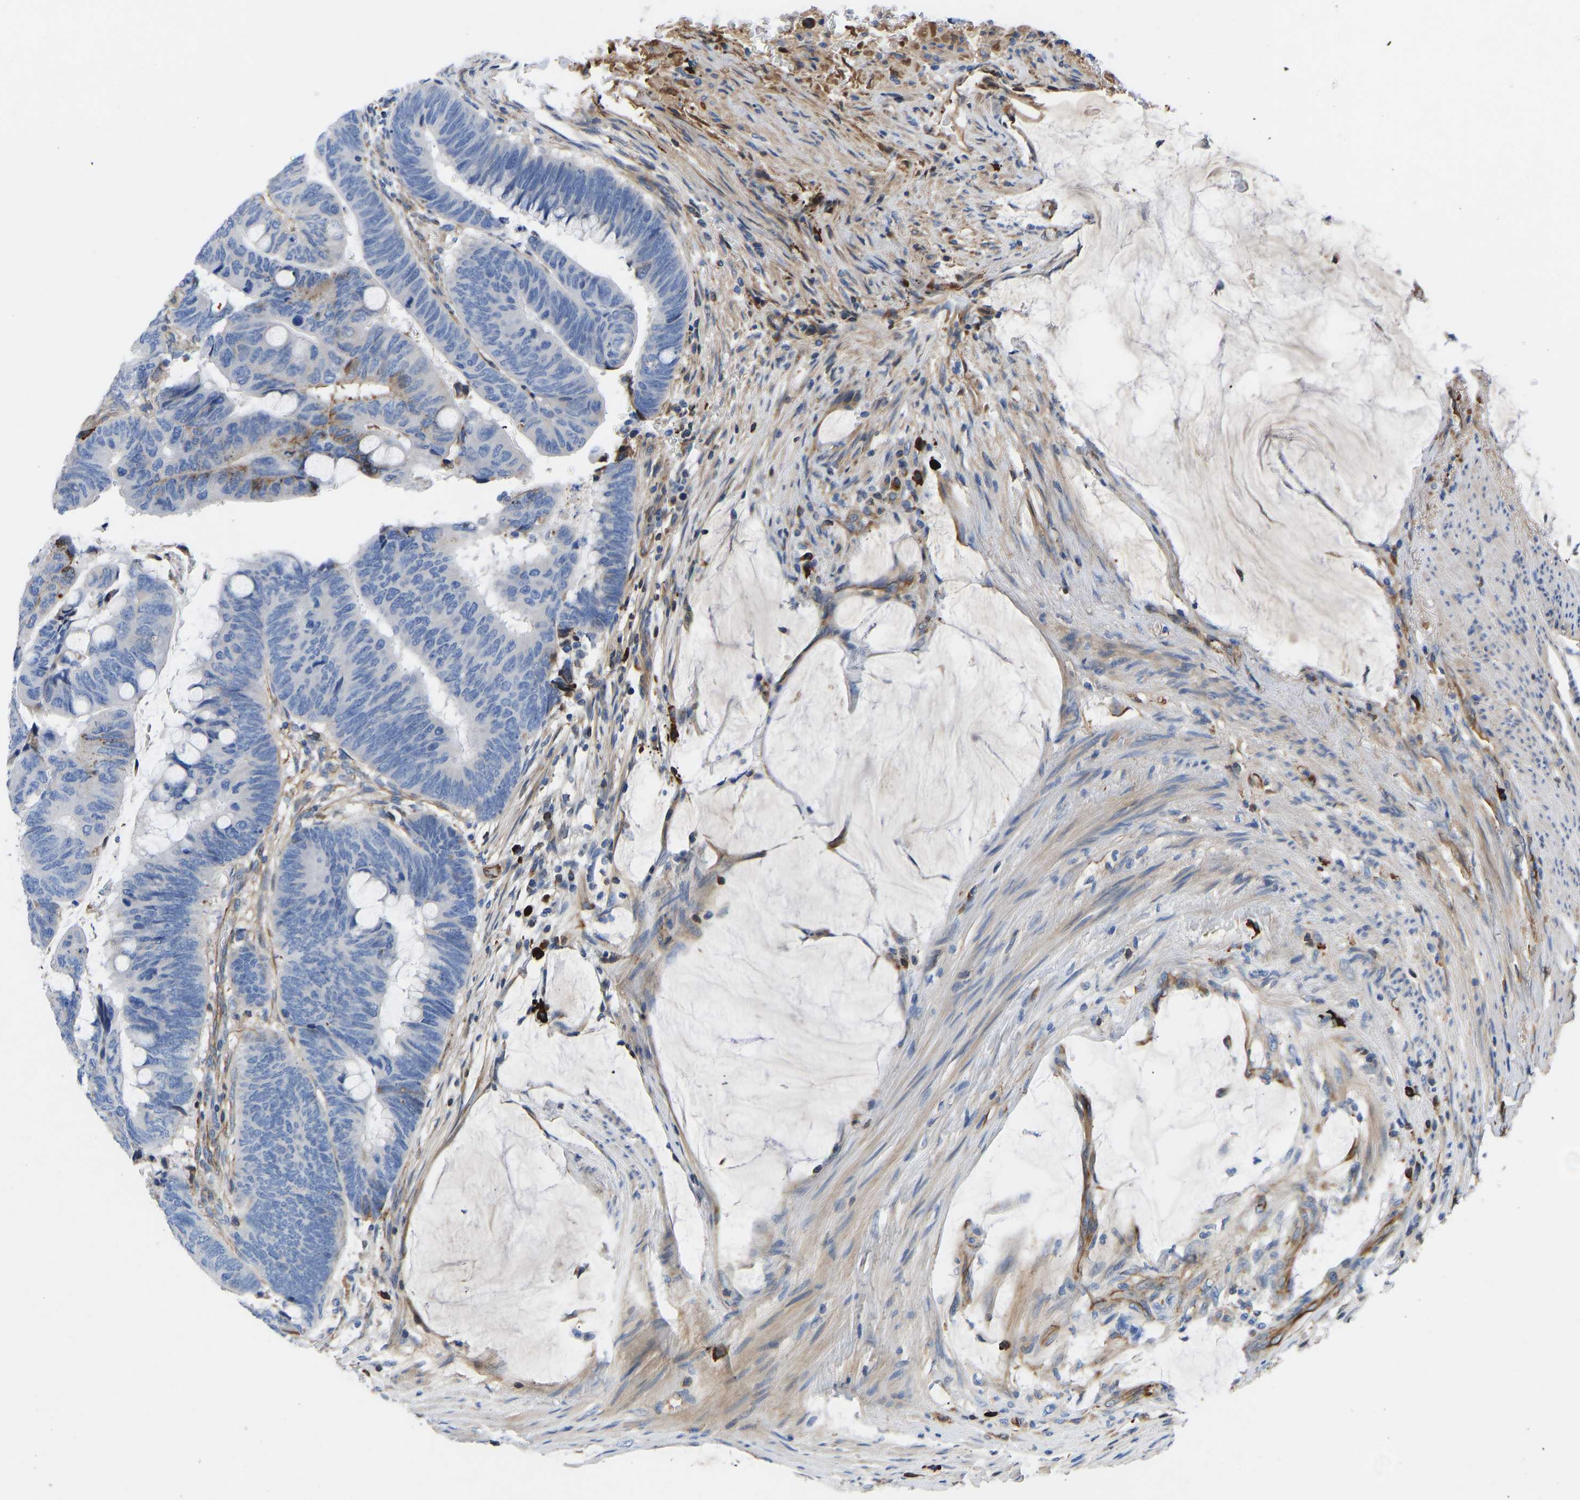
{"staining": {"intensity": "negative", "quantity": "none", "location": "none"}, "tissue": "colorectal cancer", "cell_type": "Tumor cells", "image_type": "cancer", "snomed": [{"axis": "morphology", "description": "Normal tissue, NOS"}, {"axis": "morphology", "description": "Adenocarcinoma, NOS"}, {"axis": "topography", "description": "Rectum"}], "caption": "Colorectal cancer was stained to show a protein in brown. There is no significant positivity in tumor cells.", "gene": "HSPG2", "patient": {"sex": "male", "age": 92}}